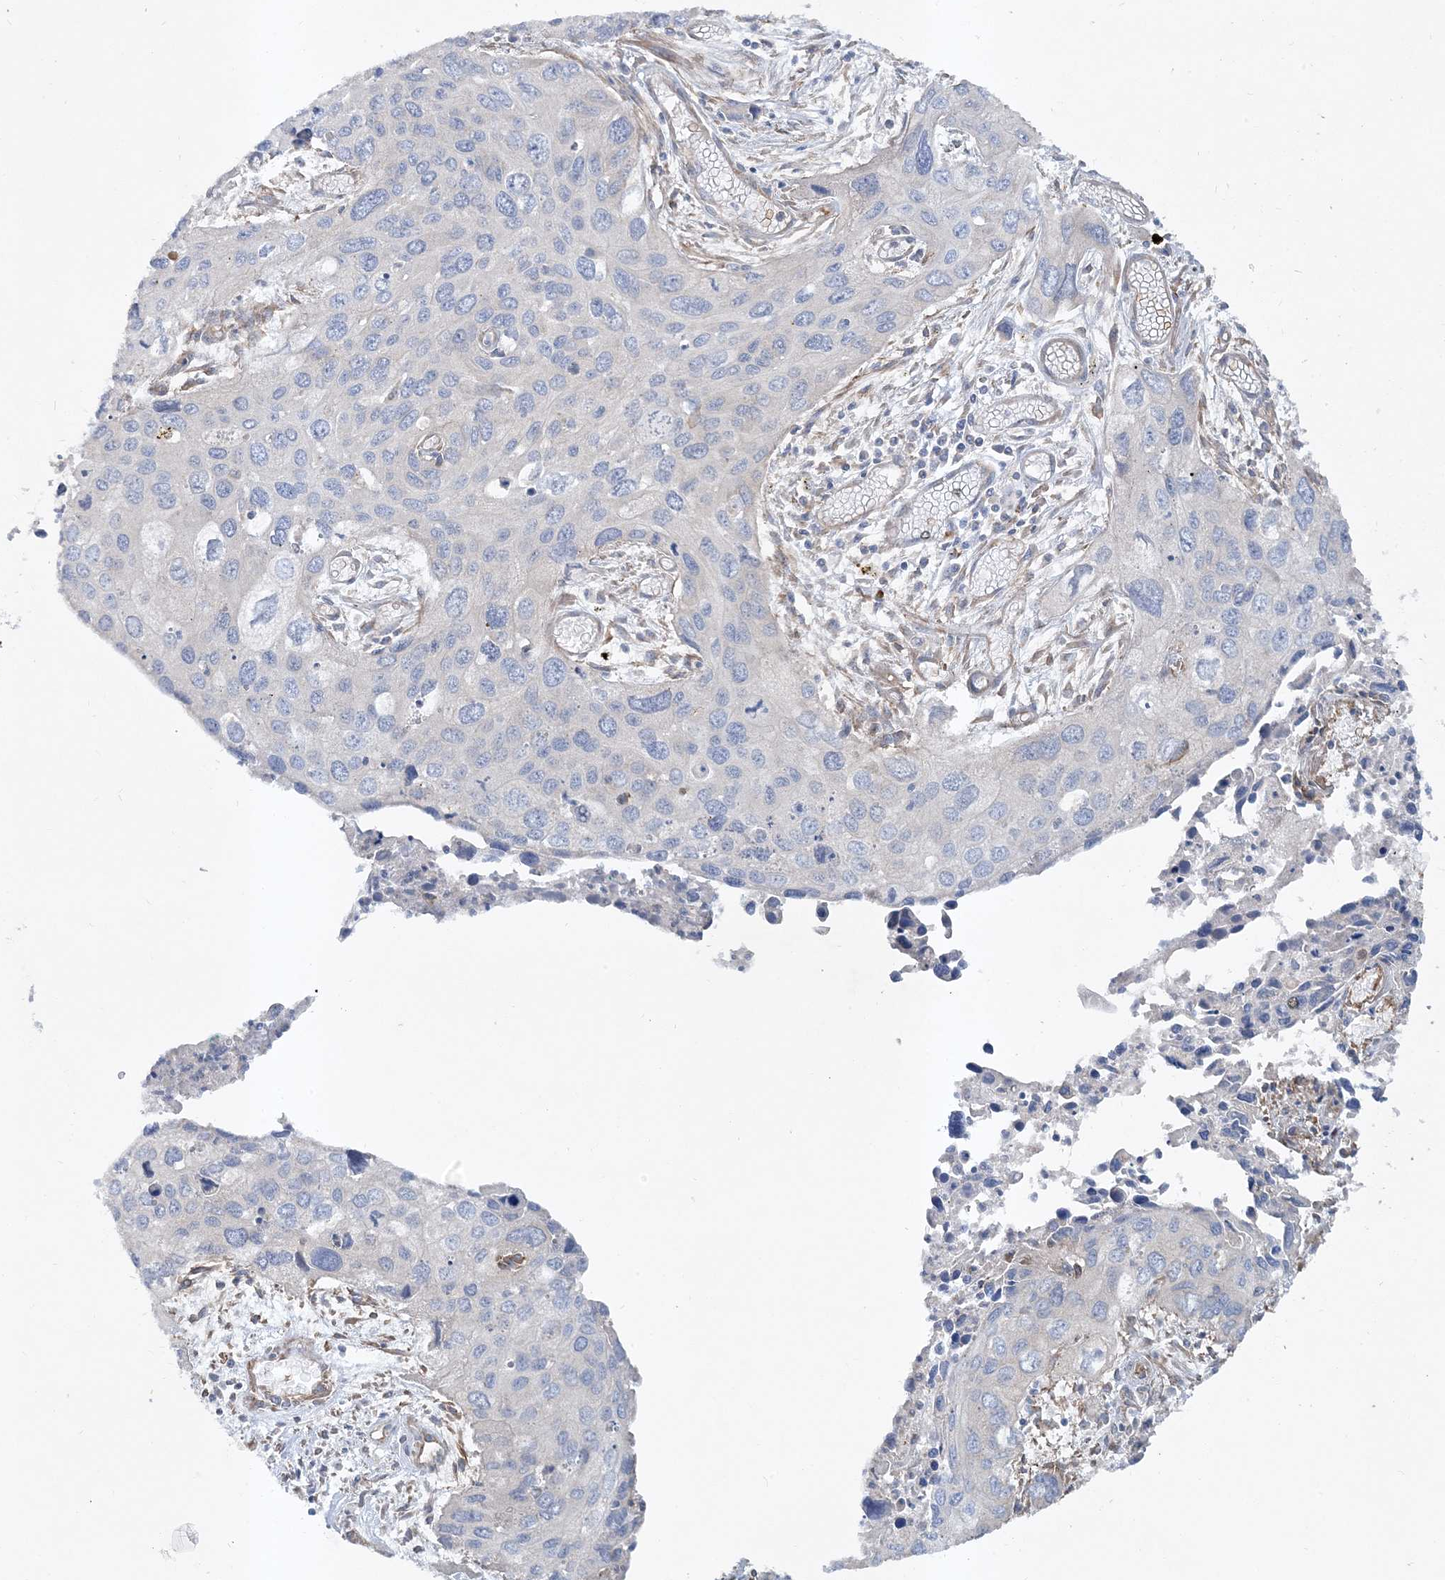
{"staining": {"intensity": "negative", "quantity": "none", "location": "none"}, "tissue": "cervical cancer", "cell_type": "Tumor cells", "image_type": "cancer", "snomed": [{"axis": "morphology", "description": "Squamous cell carcinoma, NOS"}, {"axis": "topography", "description": "Cervix"}], "caption": "The histopathology image shows no significant positivity in tumor cells of cervical squamous cell carcinoma. (Stains: DAB immunohistochemistry with hematoxylin counter stain, Microscopy: brightfield microscopy at high magnification).", "gene": "LEXM", "patient": {"sex": "female", "age": 55}}